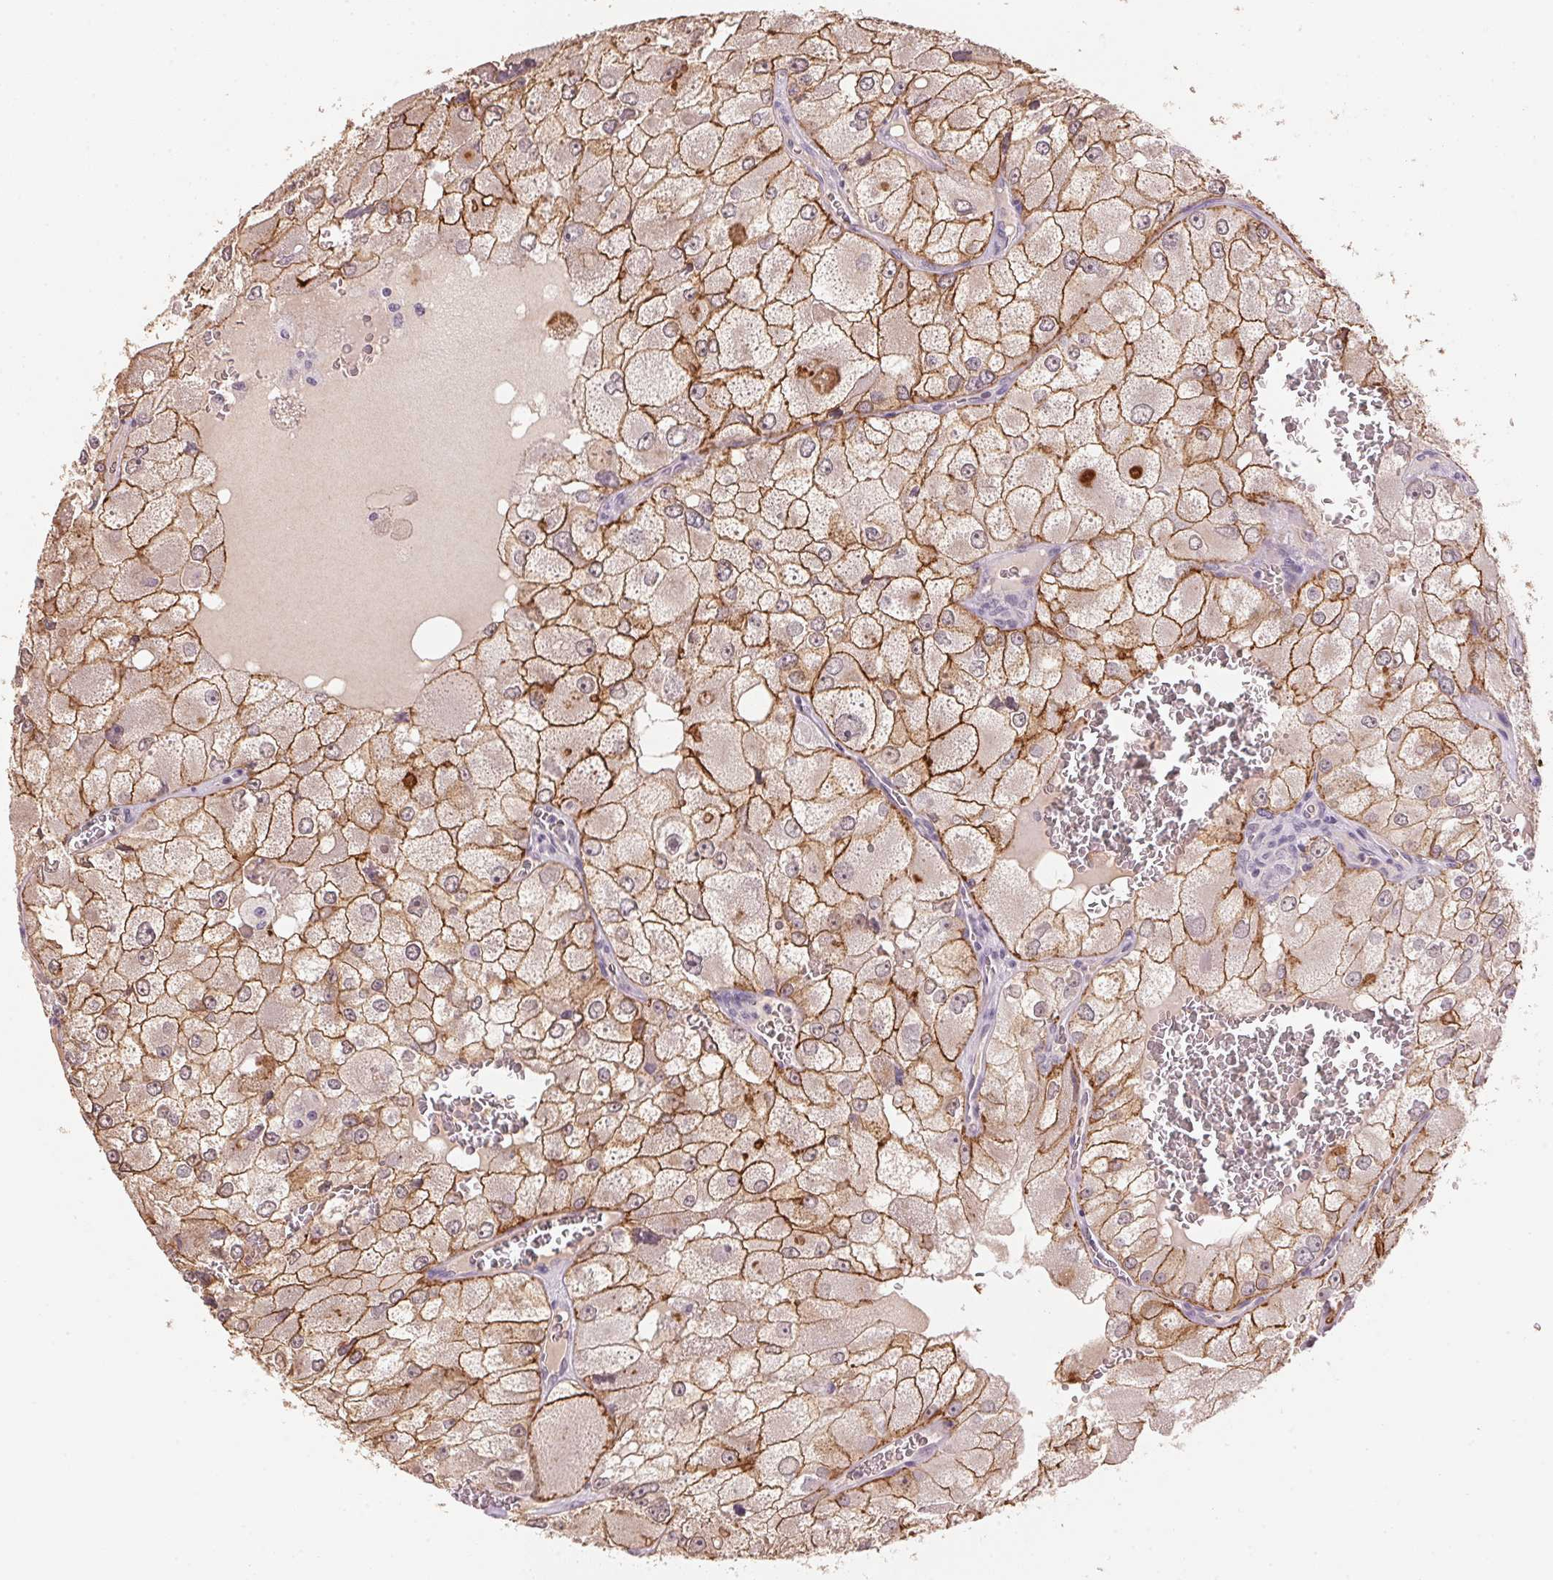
{"staining": {"intensity": "moderate", "quantity": ">75%", "location": "cytoplasmic/membranous"}, "tissue": "renal cancer", "cell_type": "Tumor cells", "image_type": "cancer", "snomed": [{"axis": "morphology", "description": "Adenocarcinoma, NOS"}, {"axis": "topography", "description": "Kidney"}], "caption": "High-magnification brightfield microscopy of renal cancer stained with DAB (brown) and counterstained with hematoxylin (blue). tumor cells exhibit moderate cytoplasmic/membranous staining is identified in about>75% of cells. Using DAB (3,3'-diaminobenzidine) (brown) and hematoxylin (blue) stains, captured at high magnification using brightfield microscopy.", "gene": "FNDC4", "patient": {"sex": "female", "age": 70}}